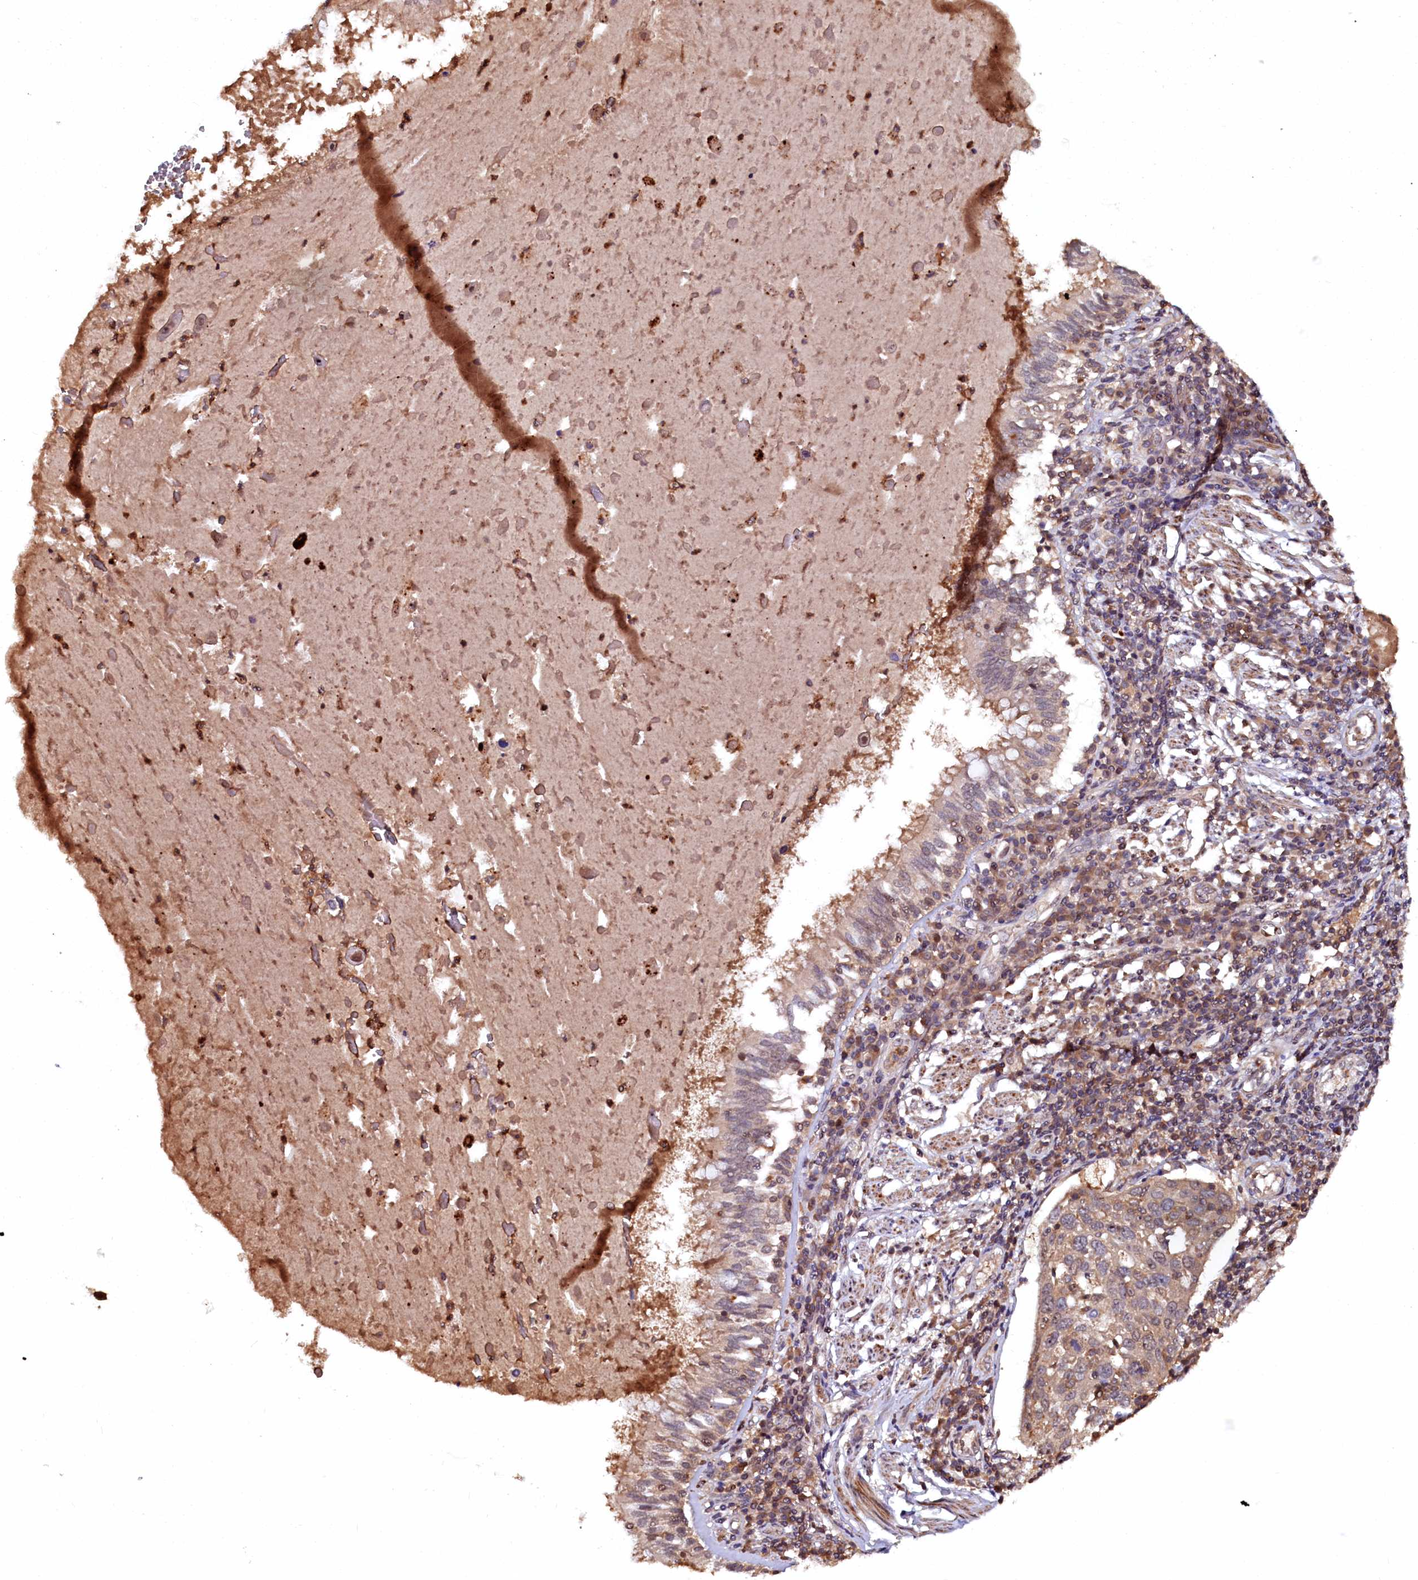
{"staining": {"intensity": "weak", "quantity": ">75%", "location": "cytoplasmic/membranous"}, "tissue": "lung cancer", "cell_type": "Tumor cells", "image_type": "cancer", "snomed": [{"axis": "morphology", "description": "Squamous cell carcinoma, NOS"}, {"axis": "topography", "description": "Lung"}], "caption": "Immunohistochemistry (IHC) of lung squamous cell carcinoma demonstrates low levels of weak cytoplasmic/membranous staining in about >75% of tumor cells.", "gene": "N4BP1", "patient": {"sex": "male", "age": 65}}